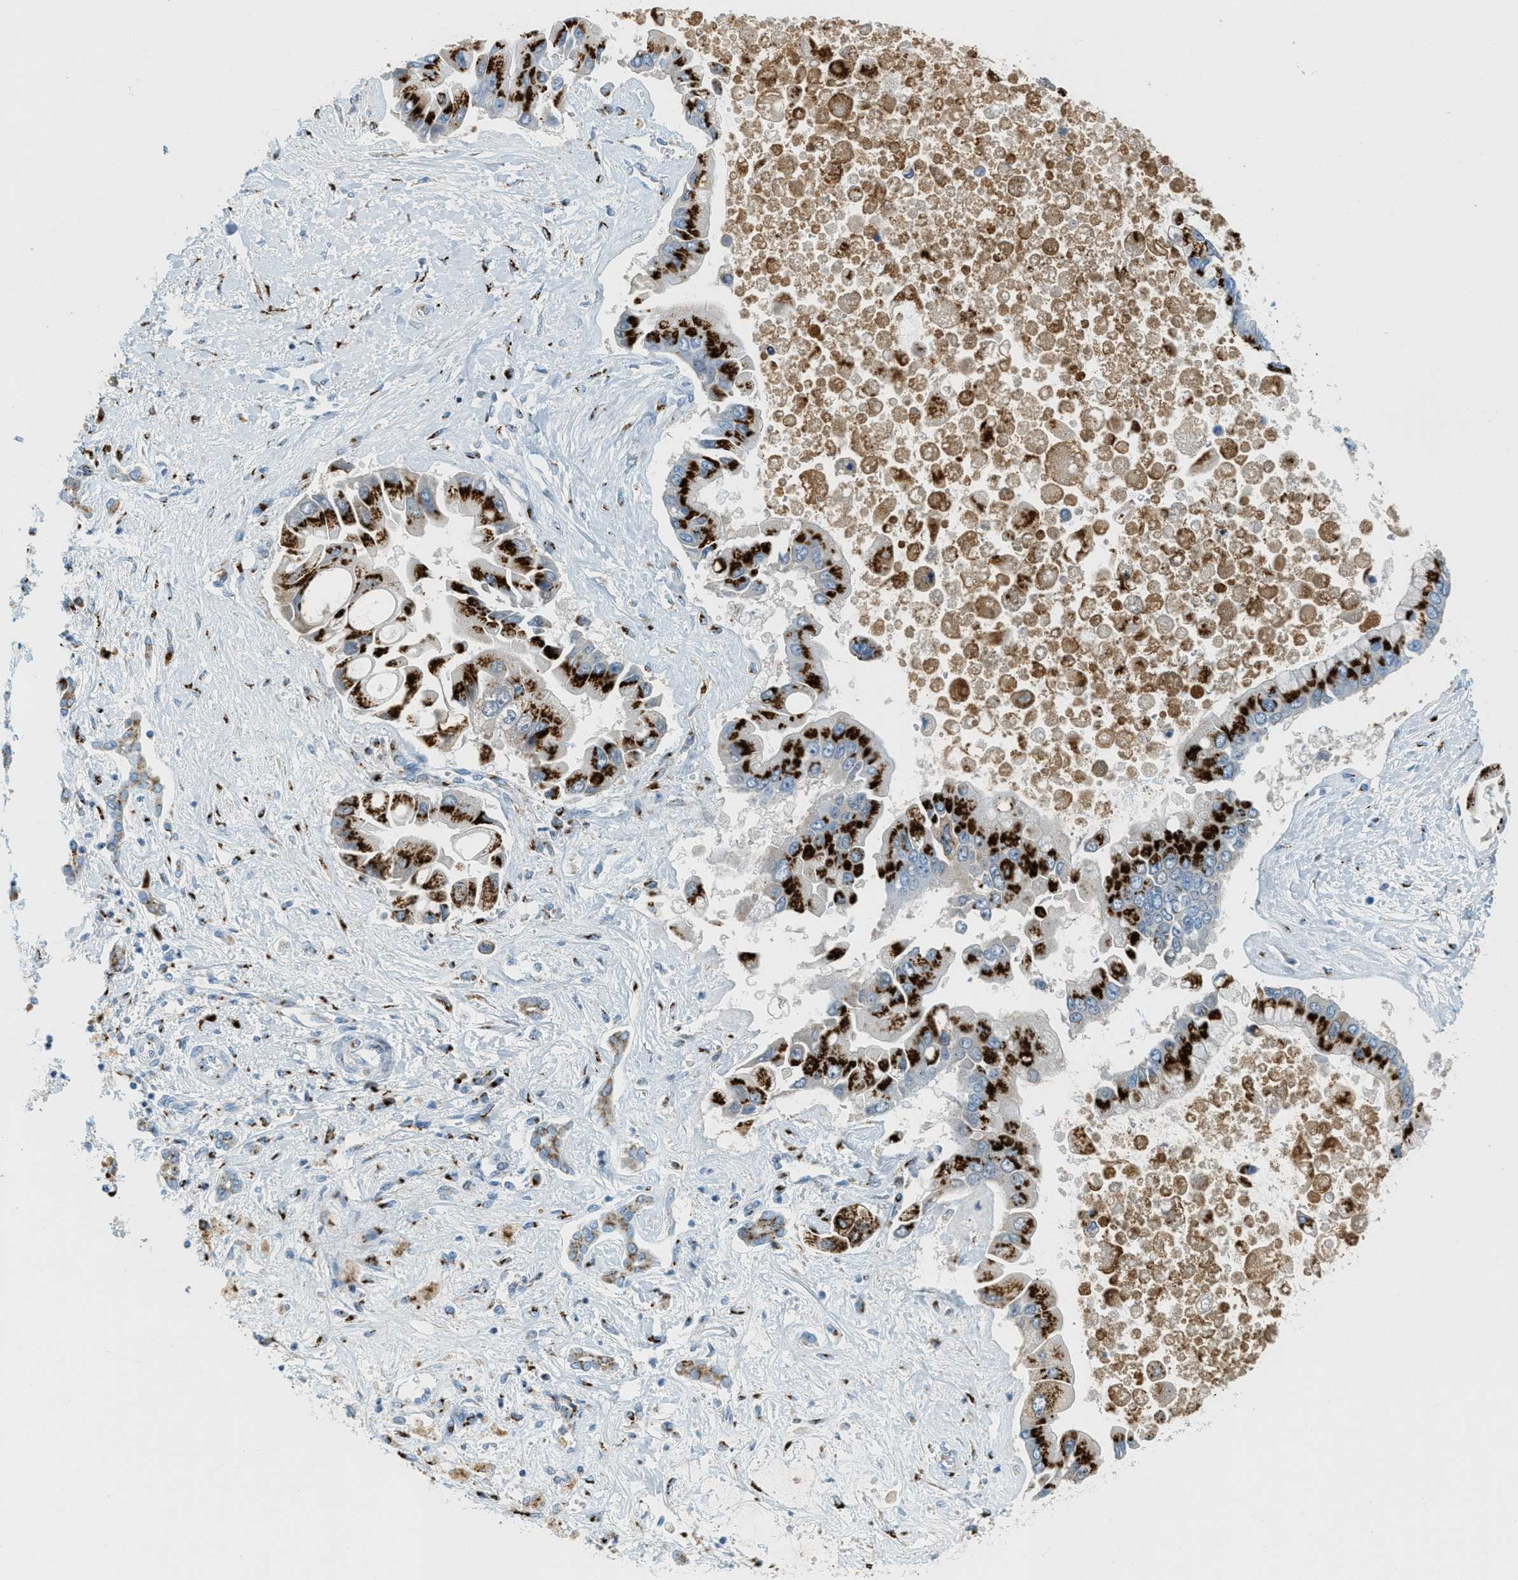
{"staining": {"intensity": "strong", "quantity": ">75%", "location": "cytoplasmic/membranous"}, "tissue": "liver cancer", "cell_type": "Tumor cells", "image_type": "cancer", "snomed": [{"axis": "morphology", "description": "Cholangiocarcinoma"}, {"axis": "topography", "description": "Liver"}], "caption": "IHC of human cholangiocarcinoma (liver) exhibits high levels of strong cytoplasmic/membranous staining in approximately >75% of tumor cells.", "gene": "ENTPD4", "patient": {"sex": "male", "age": 50}}